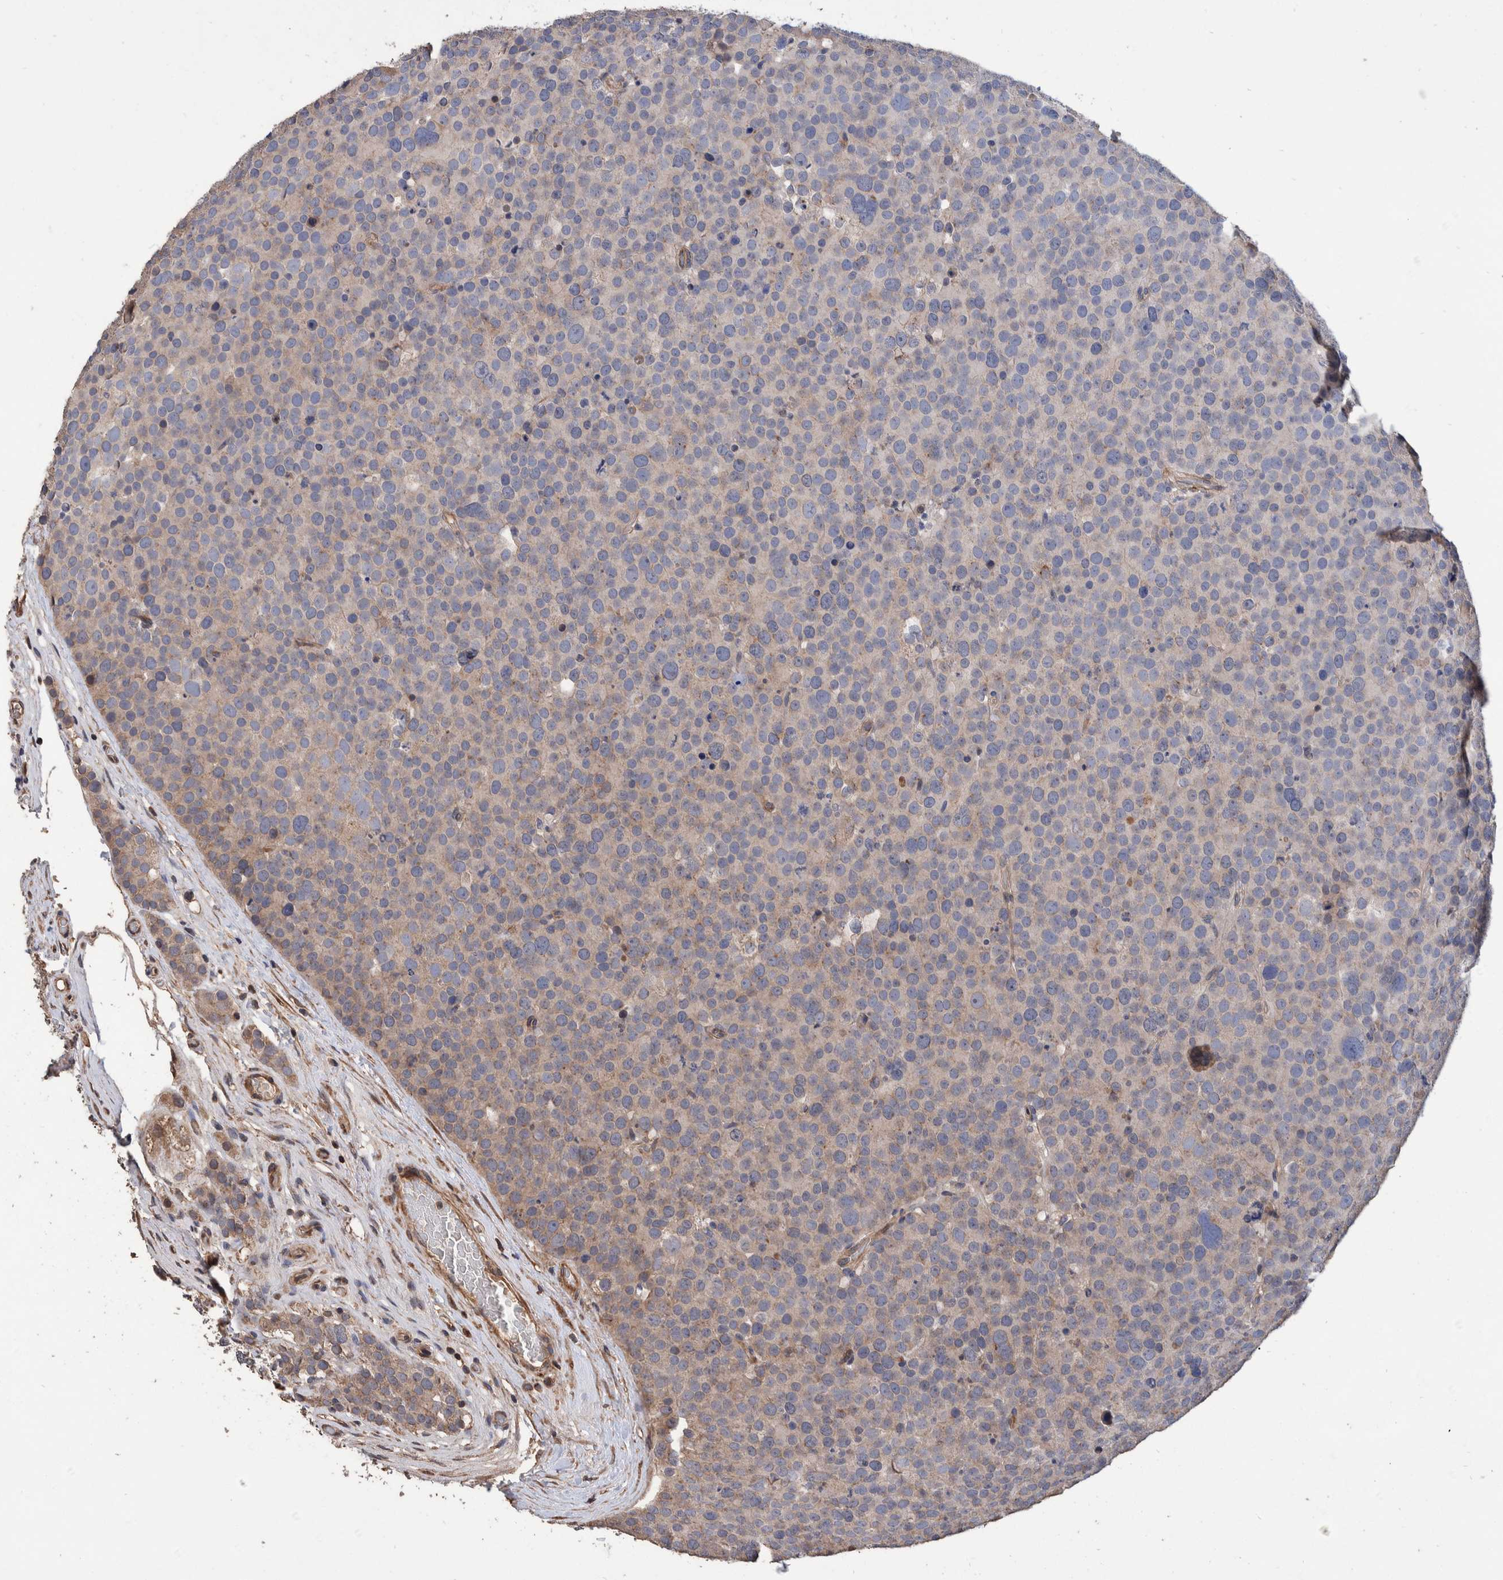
{"staining": {"intensity": "negative", "quantity": "none", "location": "none"}, "tissue": "testis cancer", "cell_type": "Tumor cells", "image_type": "cancer", "snomed": [{"axis": "morphology", "description": "Seminoma, NOS"}, {"axis": "topography", "description": "Testis"}], "caption": "Immunohistochemistry (IHC) photomicrograph of neoplastic tissue: testis cancer stained with DAB shows no significant protein staining in tumor cells. (Brightfield microscopy of DAB (3,3'-diaminobenzidine) immunohistochemistry (IHC) at high magnification).", "gene": "SLC45A4", "patient": {"sex": "male", "age": 71}}